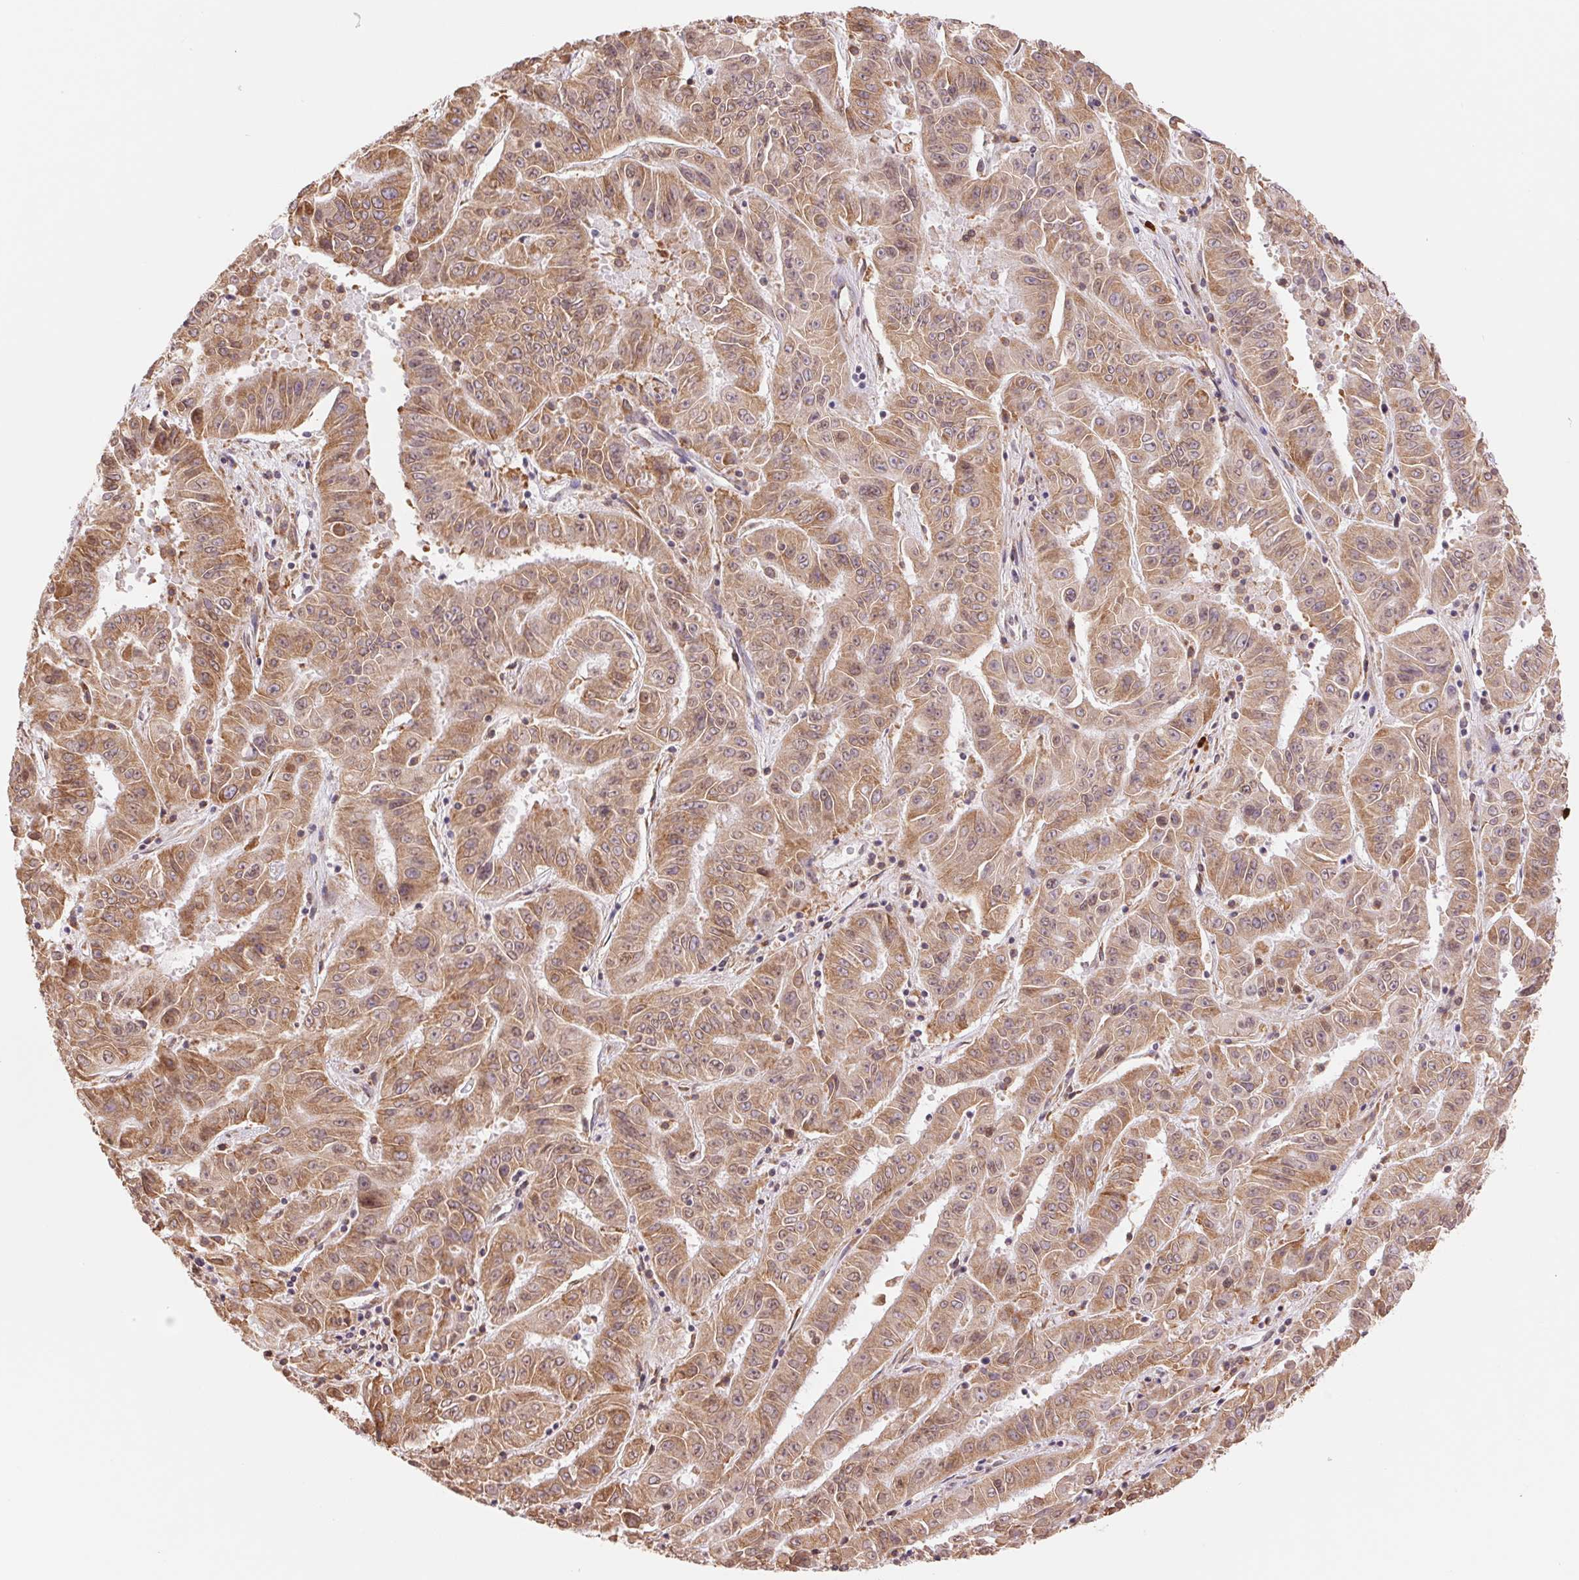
{"staining": {"intensity": "moderate", "quantity": ">75%", "location": "cytoplasmic/membranous"}, "tissue": "pancreatic cancer", "cell_type": "Tumor cells", "image_type": "cancer", "snomed": [{"axis": "morphology", "description": "Adenocarcinoma, NOS"}, {"axis": "topography", "description": "Pancreas"}], "caption": "The micrograph displays a brown stain indicating the presence of a protein in the cytoplasmic/membranous of tumor cells in pancreatic cancer. The protein is stained brown, and the nuclei are stained in blue (DAB (3,3'-diaminobenzidine) IHC with brightfield microscopy, high magnification).", "gene": "RPN1", "patient": {"sex": "male", "age": 63}}